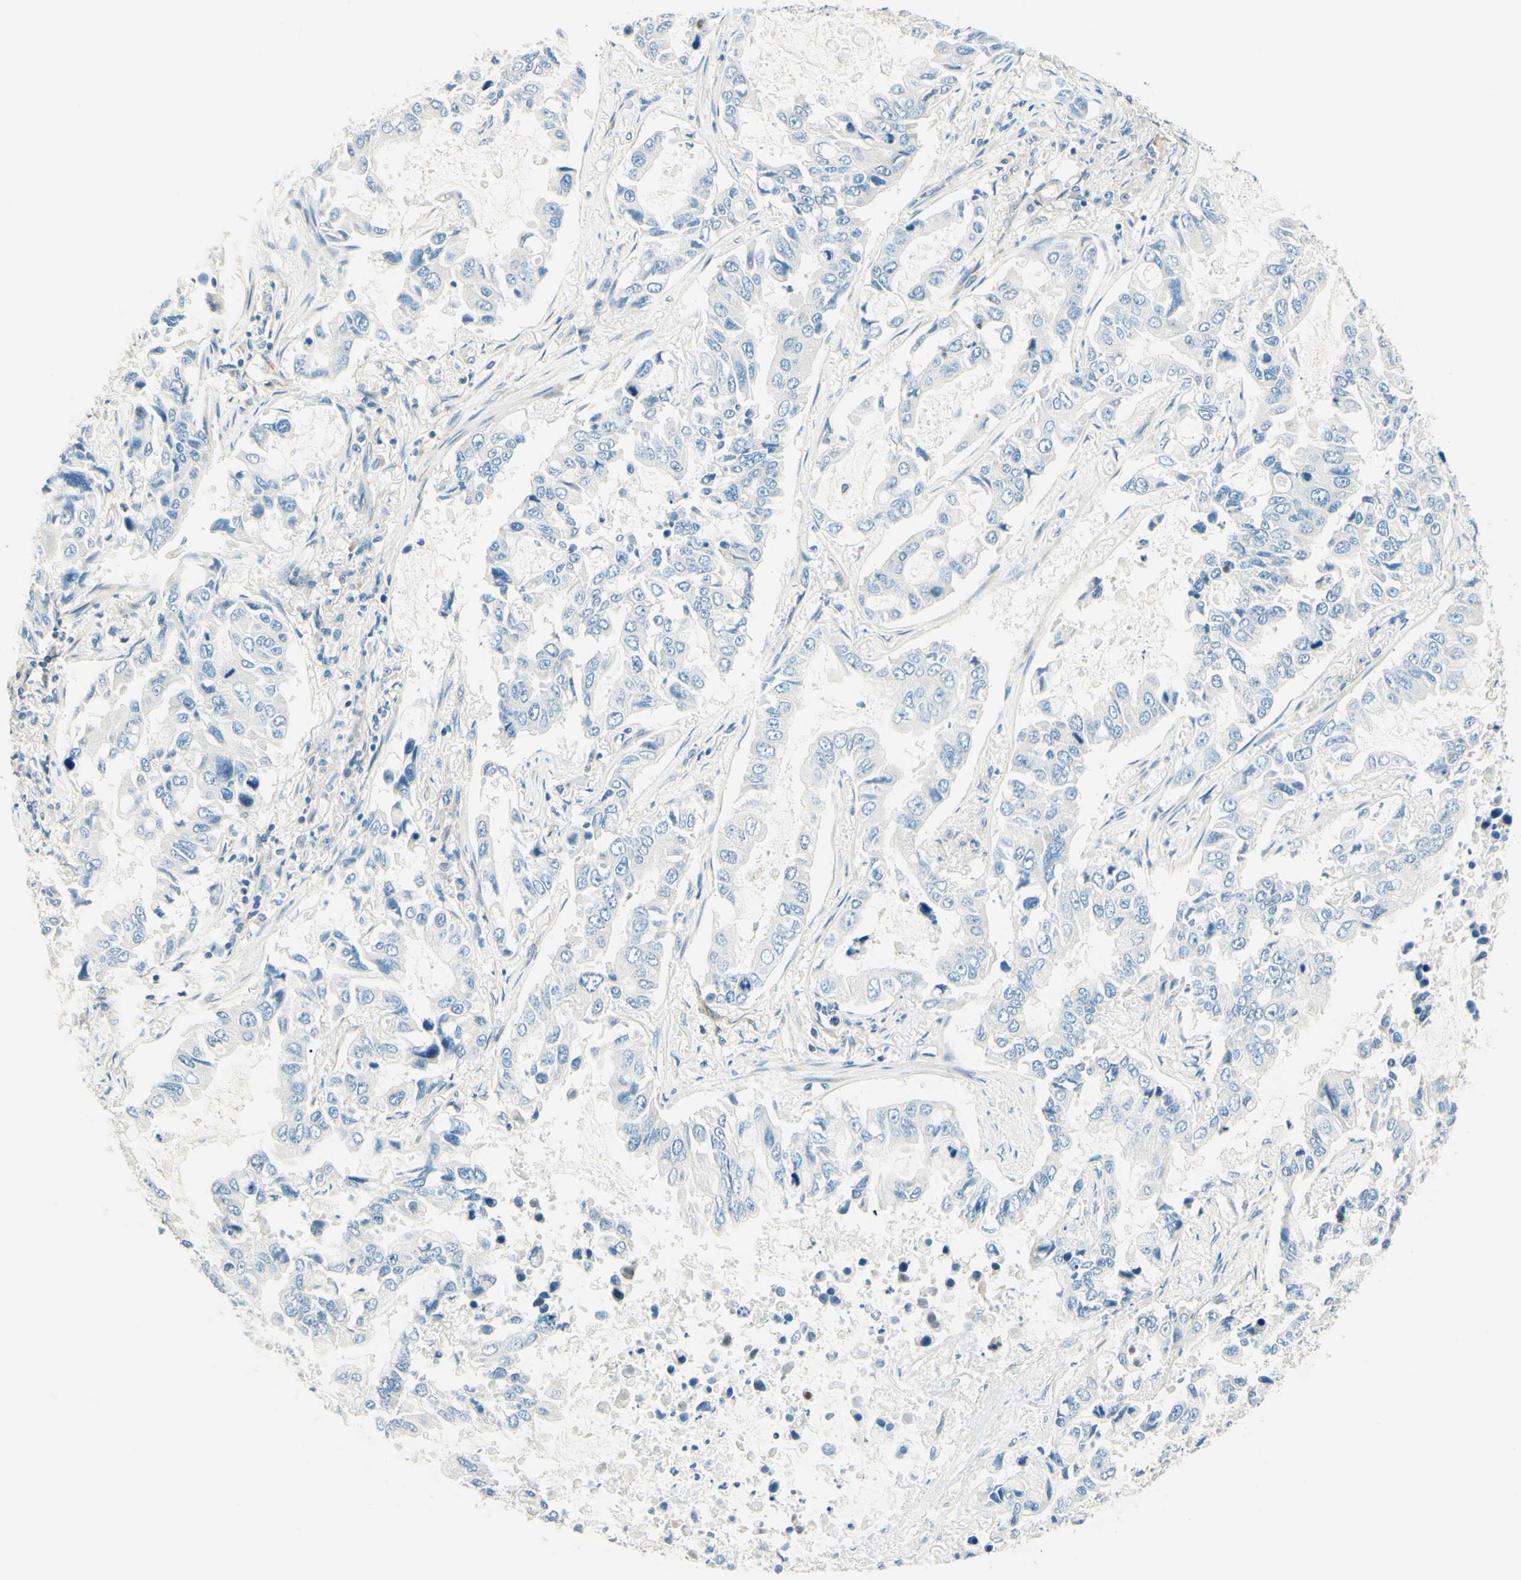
{"staining": {"intensity": "negative", "quantity": "none", "location": "none"}, "tissue": "lung cancer", "cell_type": "Tumor cells", "image_type": "cancer", "snomed": [{"axis": "morphology", "description": "Adenocarcinoma, NOS"}, {"axis": "topography", "description": "Lung"}], "caption": "DAB (3,3'-diaminobenzidine) immunohistochemical staining of adenocarcinoma (lung) demonstrates no significant staining in tumor cells.", "gene": "TAOK2", "patient": {"sex": "male", "age": 64}}